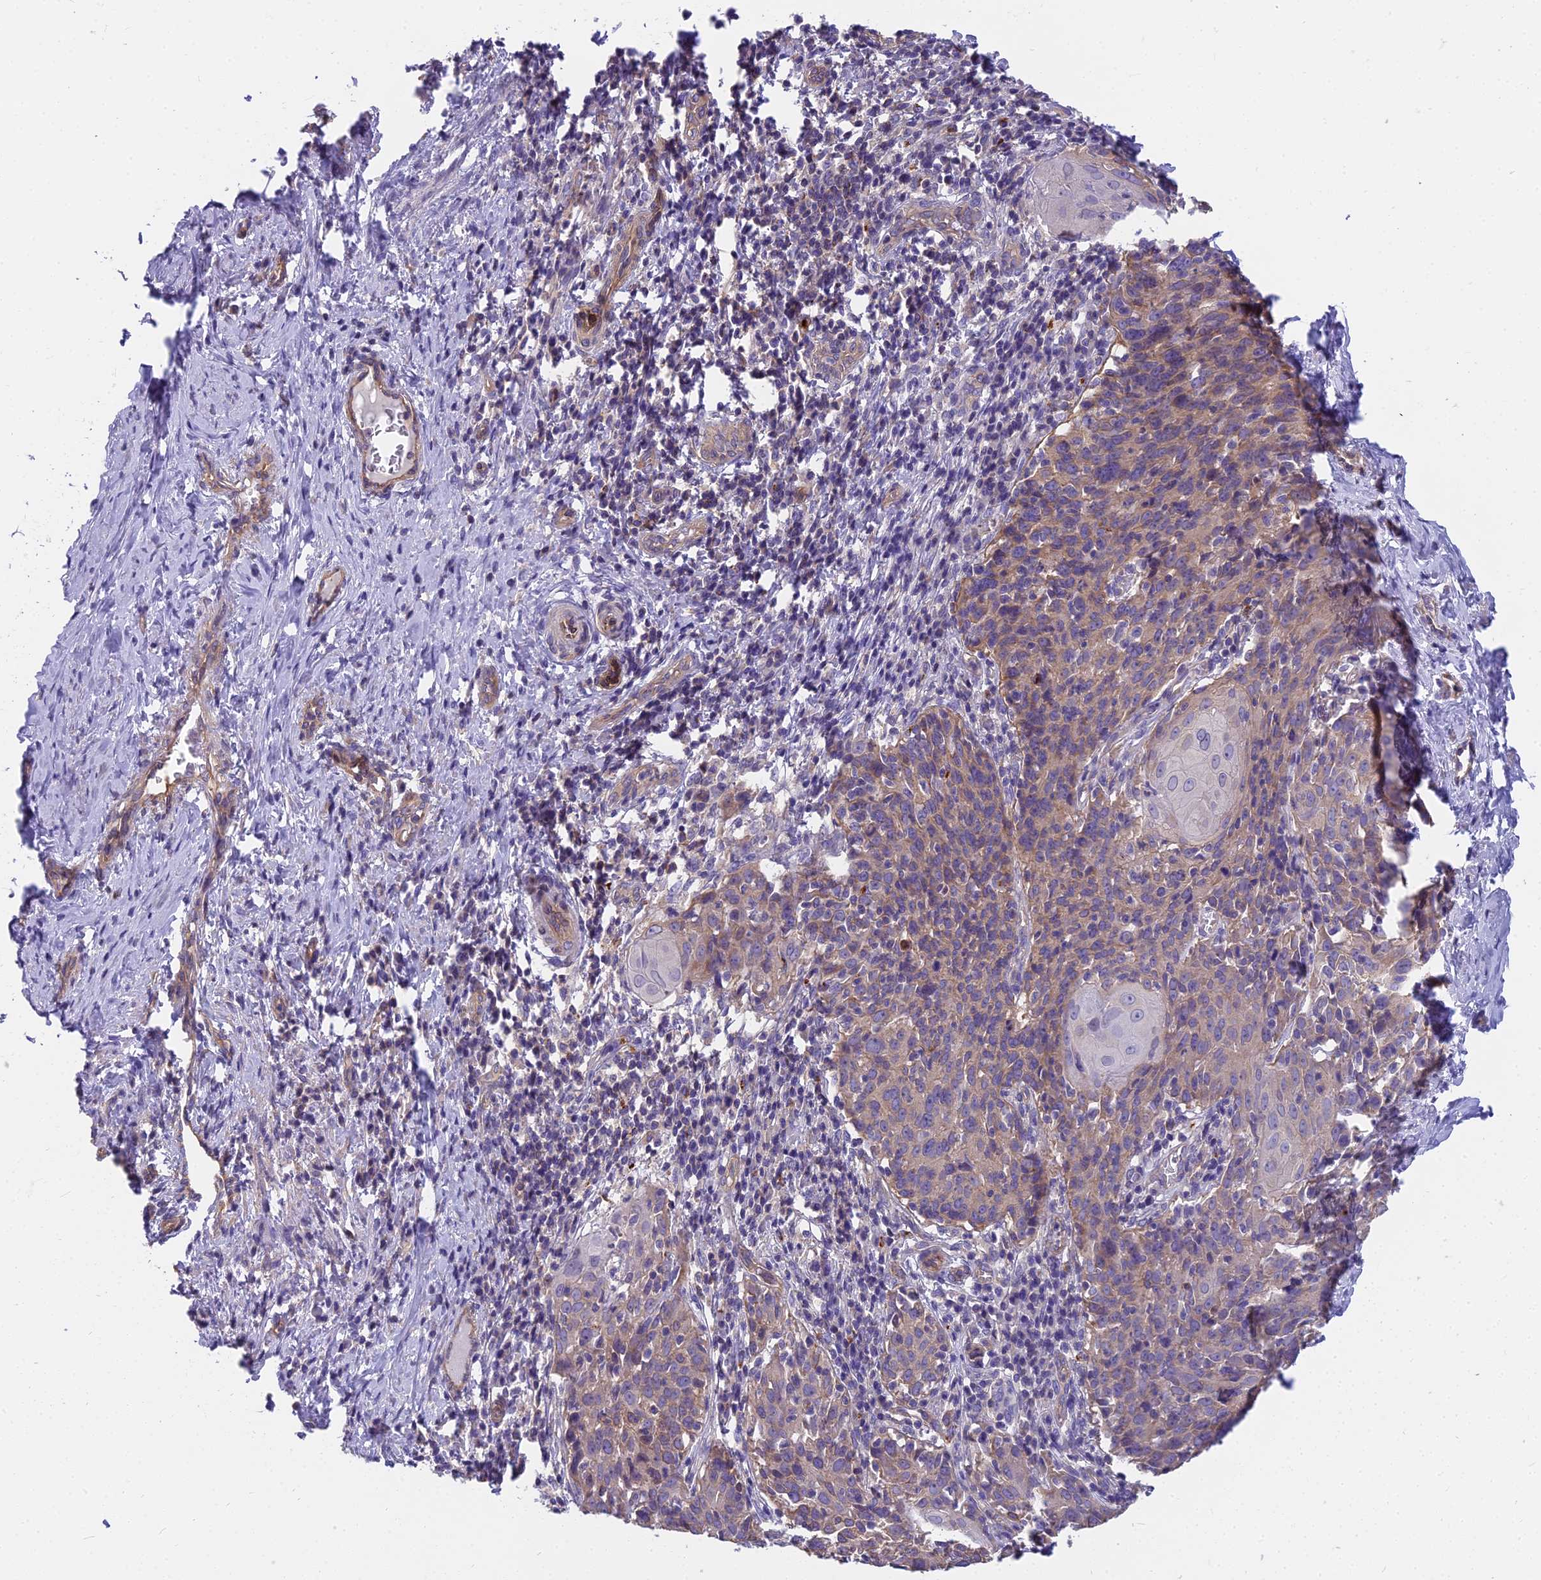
{"staining": {"intensity": "moderate", "quantity": ">75%", "location": "cytoplasmic/membranous"}, "tissue": "cervical cancer", "cell_type": "Tumor cells", "image_type": "cancer", "snomed": [{"axis": "morphology", "description": "Squamous cell carcinoma, NOS"}, {"axis": "topography", "description": "Cervix"}], "caption": "The micrograph reveals a brown stain indicating the presence of a protein in the cytoplasmic/membranous of tumor cells in cervical squamous cell carcinoma. Immunohistochemistry (ihc) stains the protein in brown and the nuclei are stained blue.", "gene": "HLA-DOA", "patient": {"sex": "female", "age": 50}}